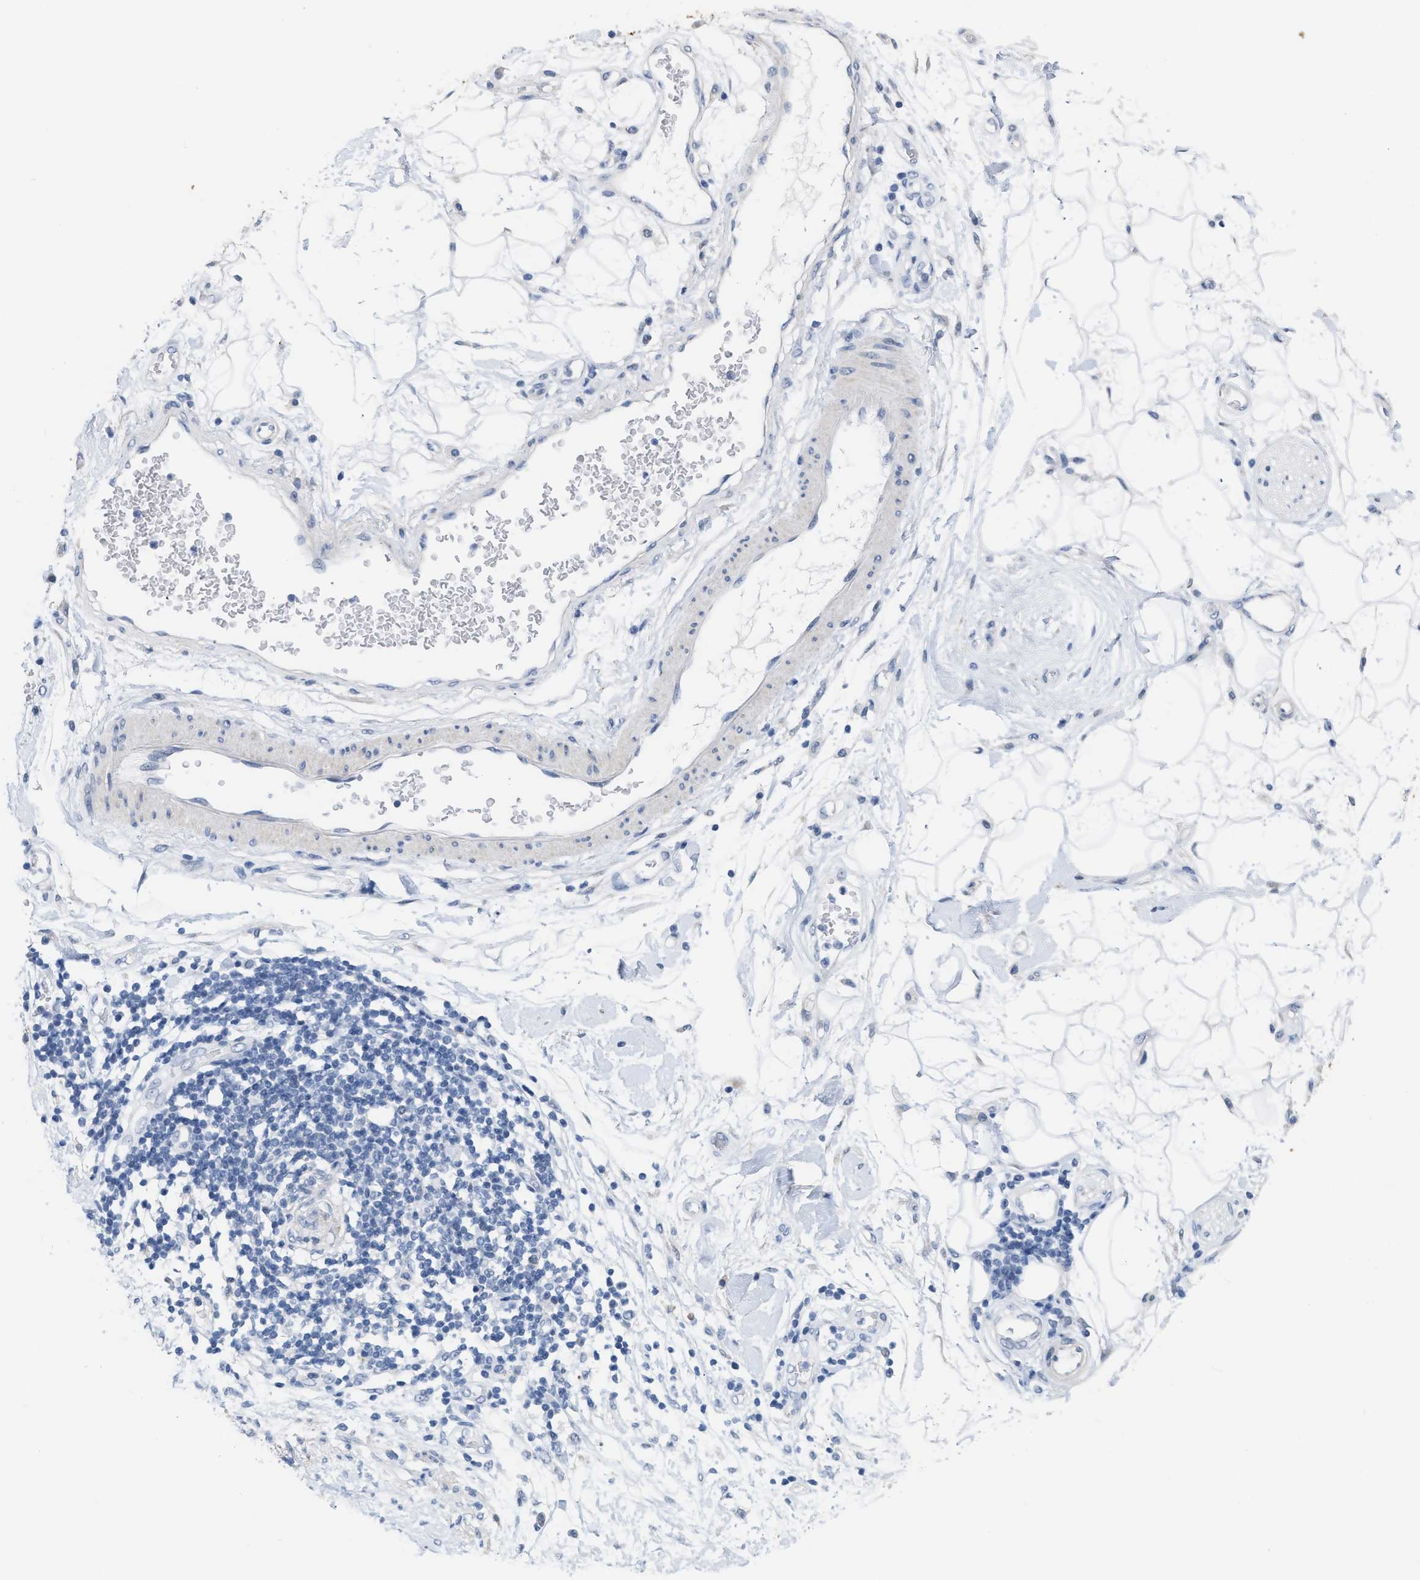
{"staining": {"intensity": "negative", "quantity": "none", "location": "none"}, "tissue": "adipose tissue", "cell_type": "Adipocytes", "image_type": "normal", "snomed": [{"axis": "morphology", "description": "Normal tissue, NOS"}, {"axis": "morphology", "description": "Adenocarcinoma, NOS"}, {"axis": "topography", "description": "Duodenum"}, {"axis": "topography", "description": "Peripheral nerve tissue"}], "caption": "Immunohistochemistry histopathology image of benign adipose tissue: human adipose tissue stained with DAB (3,3'-diaminobenzidine) displays no significant protein staining in adipocytes.", "gene": "CRYM", "patient": {"sex": "female", "age": 60}}